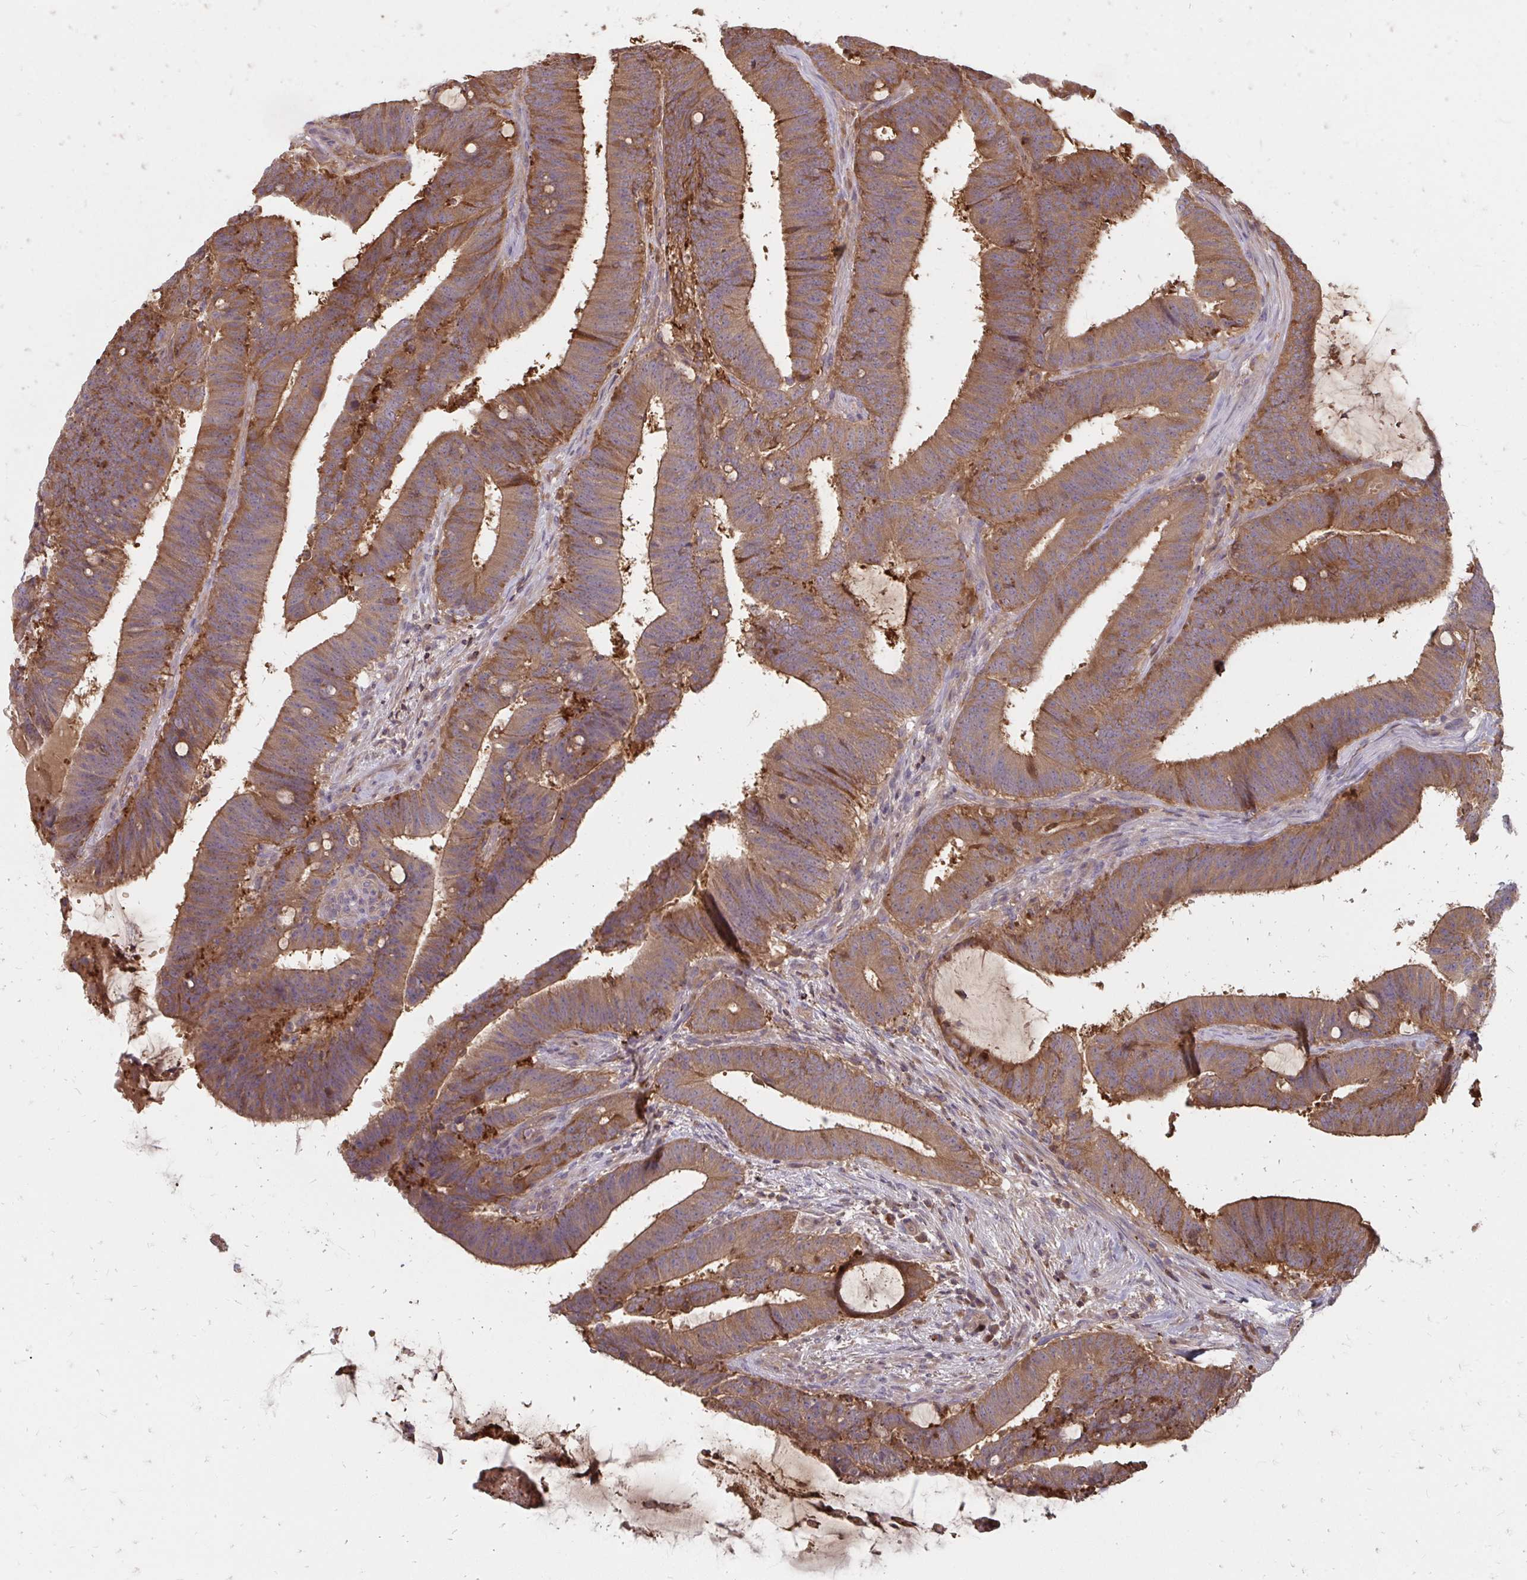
{"staining": {"intensity": "moderate", "quantity": ">75%", "location": "cytoplasmic/membranous"}, "tissue": "colorectal cancer", "cell_type": "Tumor cells", "image_type": "cancer", "snomed": [{"axis": "morphology", "description": "Adenocarcinoma, NOS"}, {"axis": "topography", "description": "Colon"}], "caption": "Immunohistochemistry (IHC) of human colorectal cancer (adenocarcinoma) reveals medium levels of moderate cytoplasmic/membranous positivity in approximately >75% of tumor cells. (DAB (3,3'-diaminobenzidine) = brown stain, brightfield microscopy at high magnification).", "gene": "ZNF285", "patient": {"sex": "female", "age": 43}}